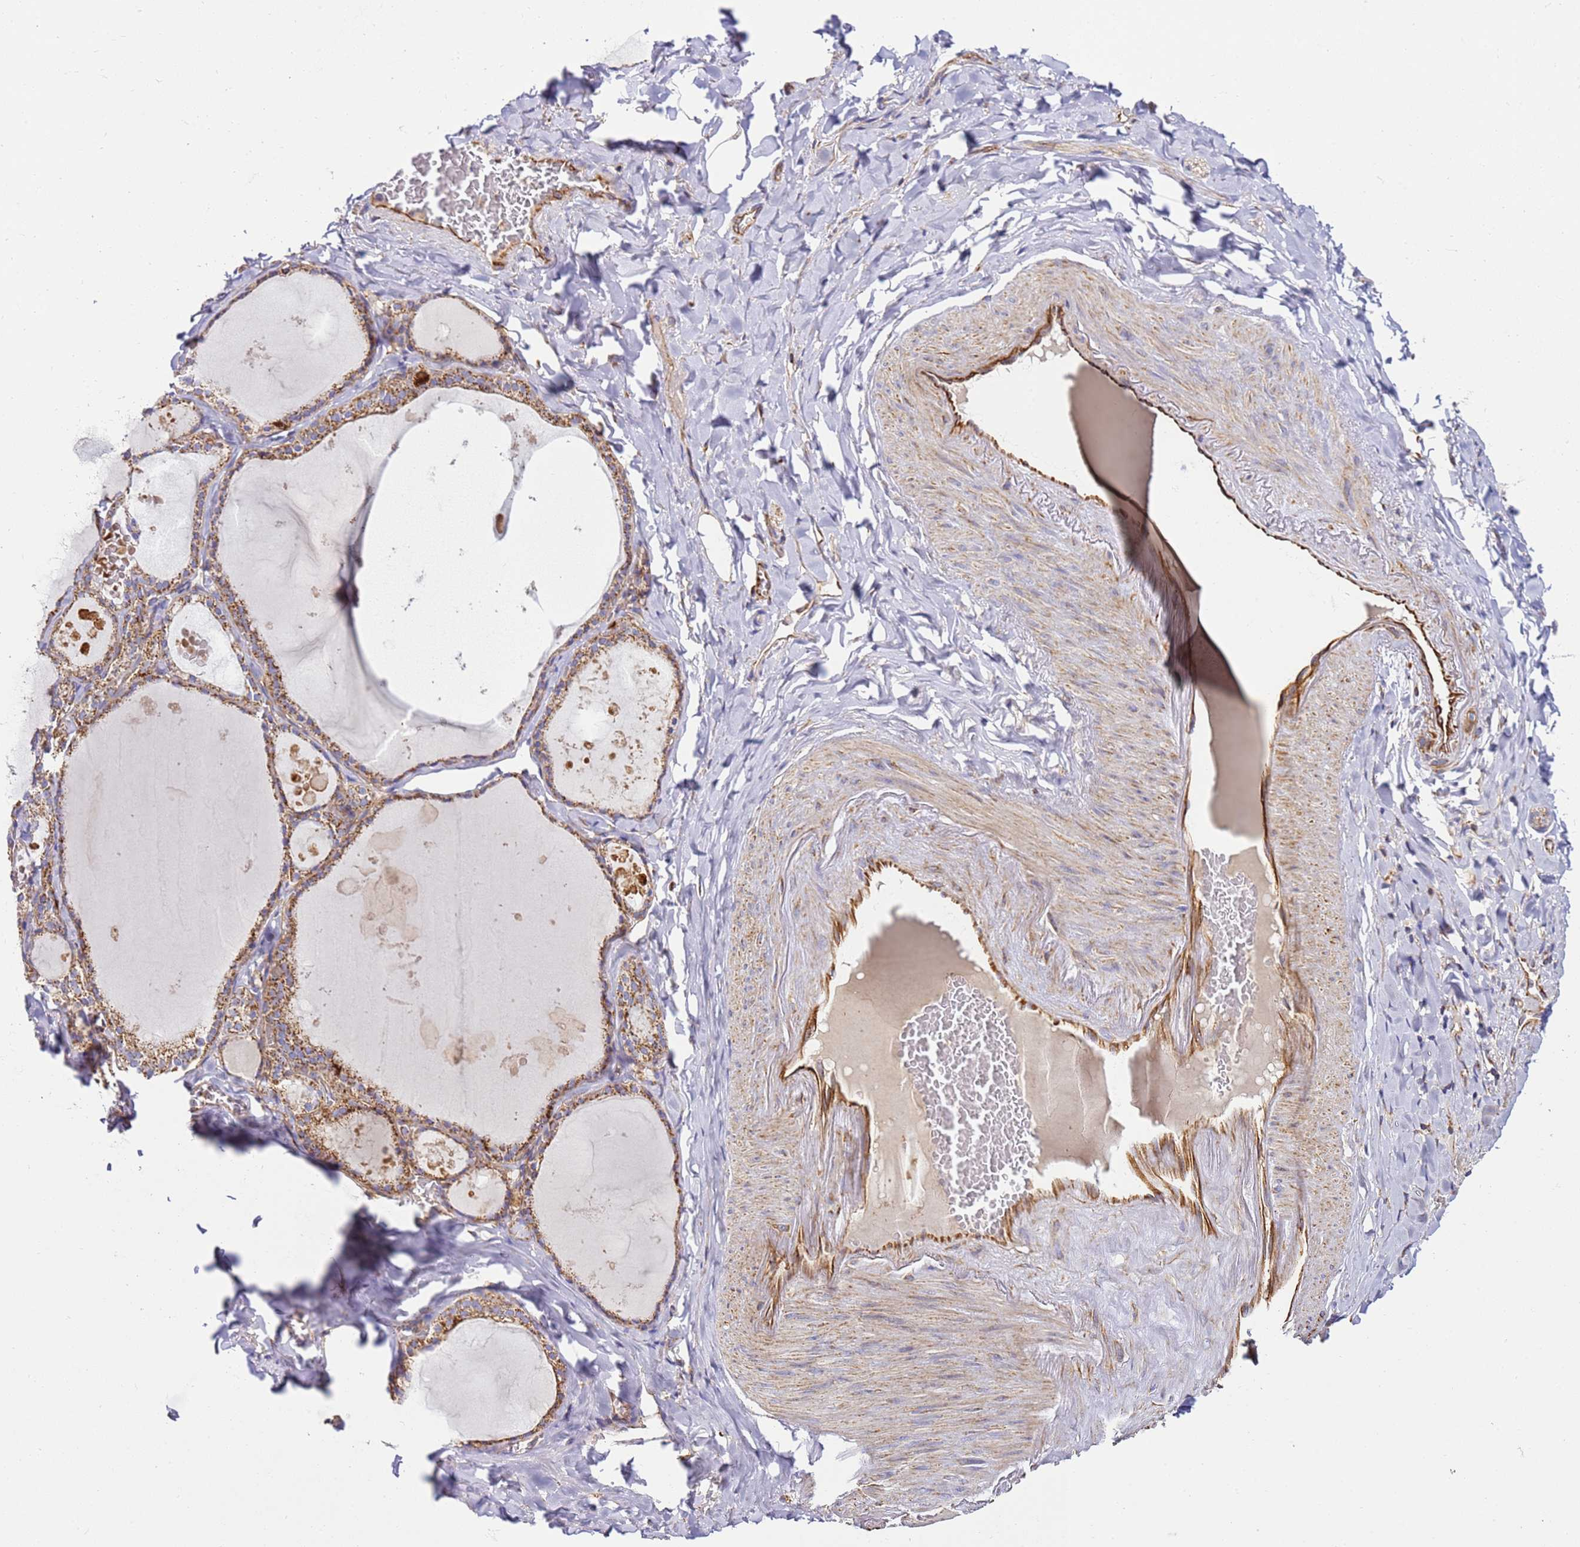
{"staining": {"intensity": "moderate", "quantity": ">75%", "location": "cytoplasmic/membranous"}, "tissue": "thyroid gland", "cell_type": "Glandular cells", "image_type": "normal", "snomed": [{"axis": "morphology", "description": "Normal tissue, NOS"}, {"axis": "topography", "description": "Thyroid gland"}], "caption": "Glandular cells display medium levels of moderate cytoplasmic/membranous expression in approximately >75% of cells in normal human thyroid gland.", "gene": "MRPL20", "patient": {"sex": "male", "age": 56}}